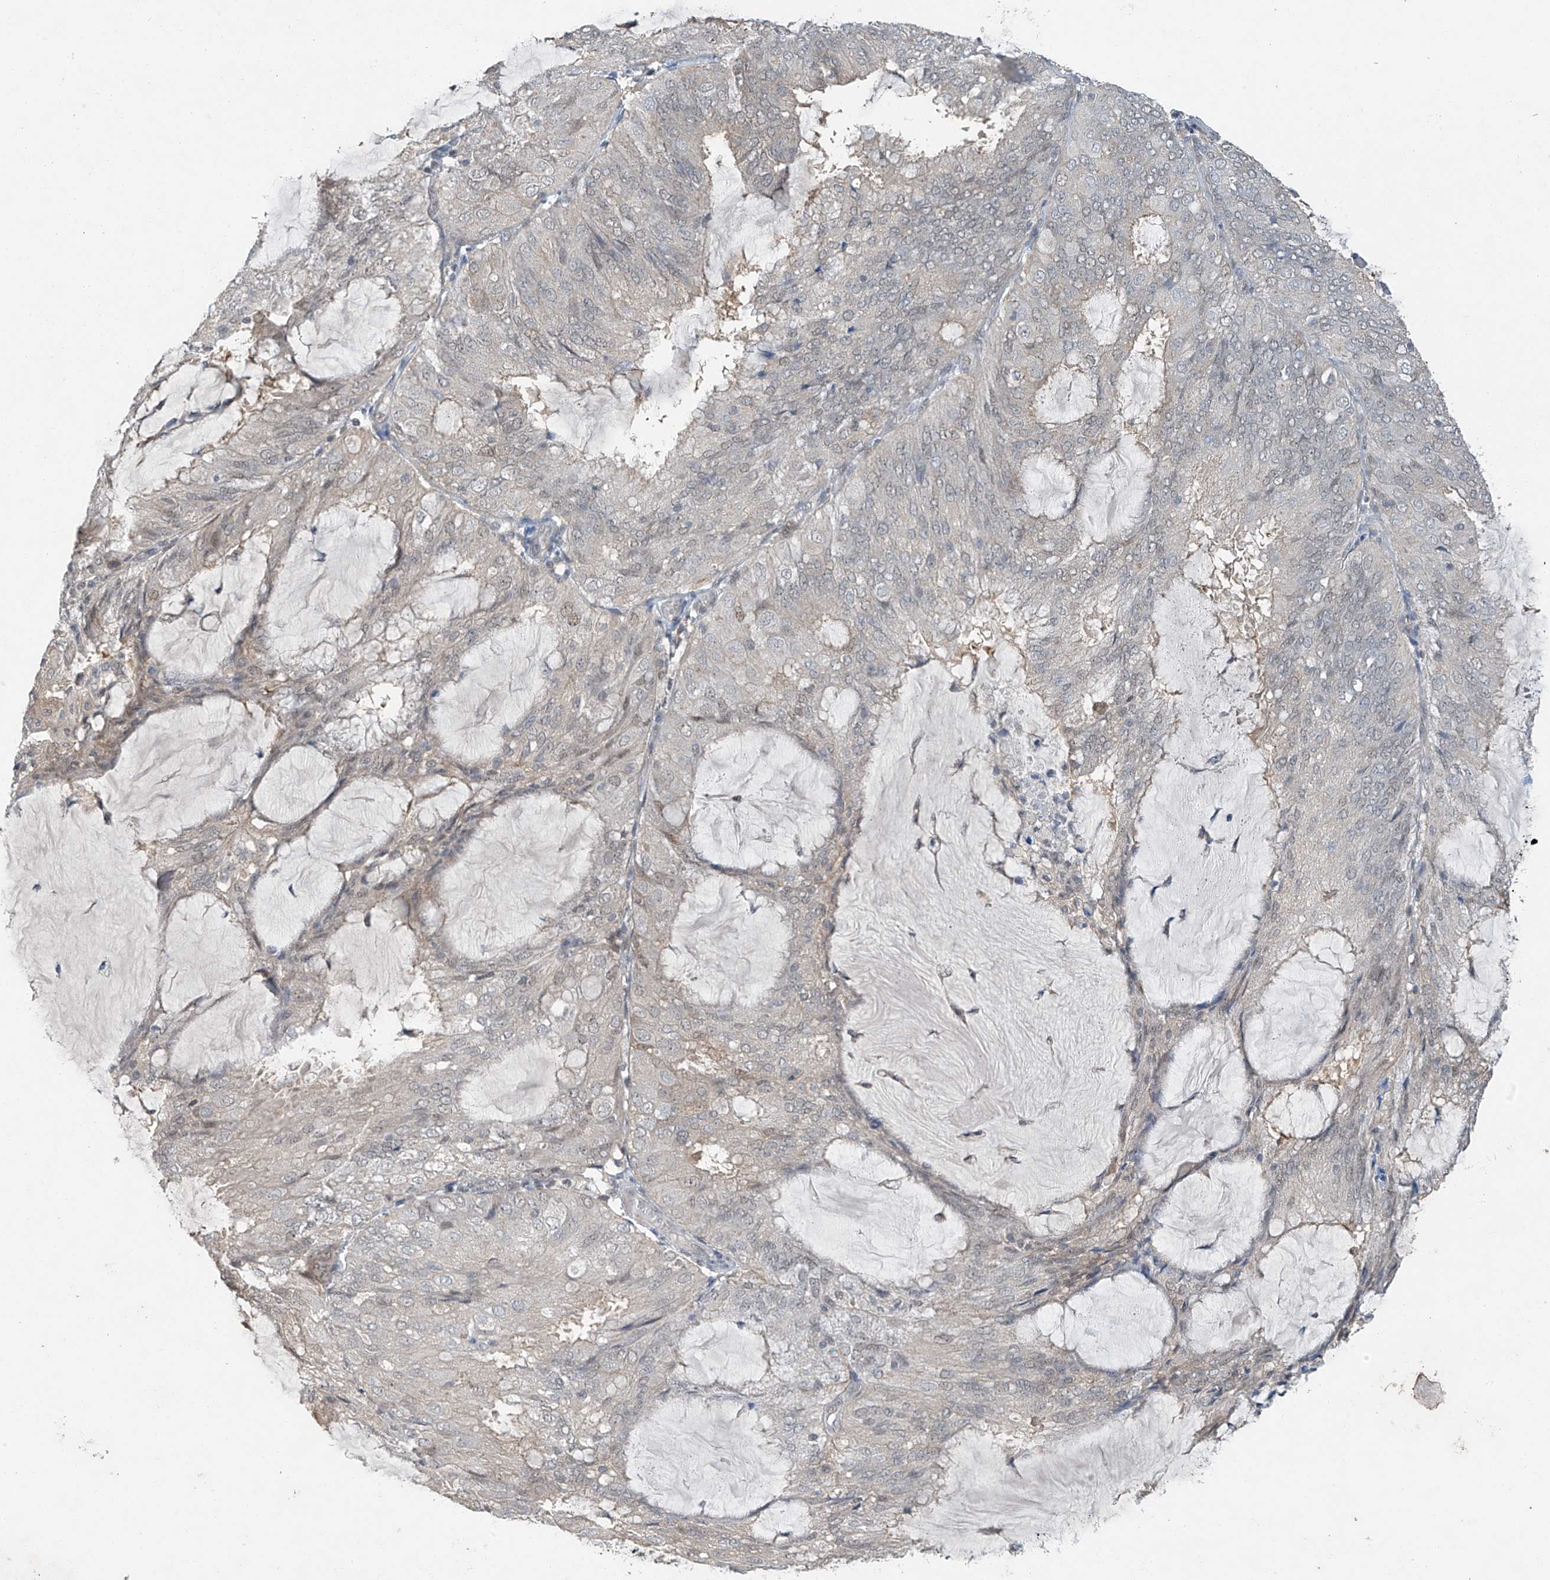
{"staining": {"intensity": "weak", "quantity": "<25%", "location": "nuclear"}, "tissue": "endometrial cancer", "cell_type": "Tumor cells", "image_type": "cancer", "snomed": [{"axis": "morphology", "description": "Adenocarcinoma, NOS"}, {"axis": "topography", "description": "Endometrium"}], "caption": "Endometrial cancer stained for a protein using immunohistochemistry (IHC) reveals no expression tumor cells.", "gene": "TAF8", "patient": {"sex": "female", "age": 81}}